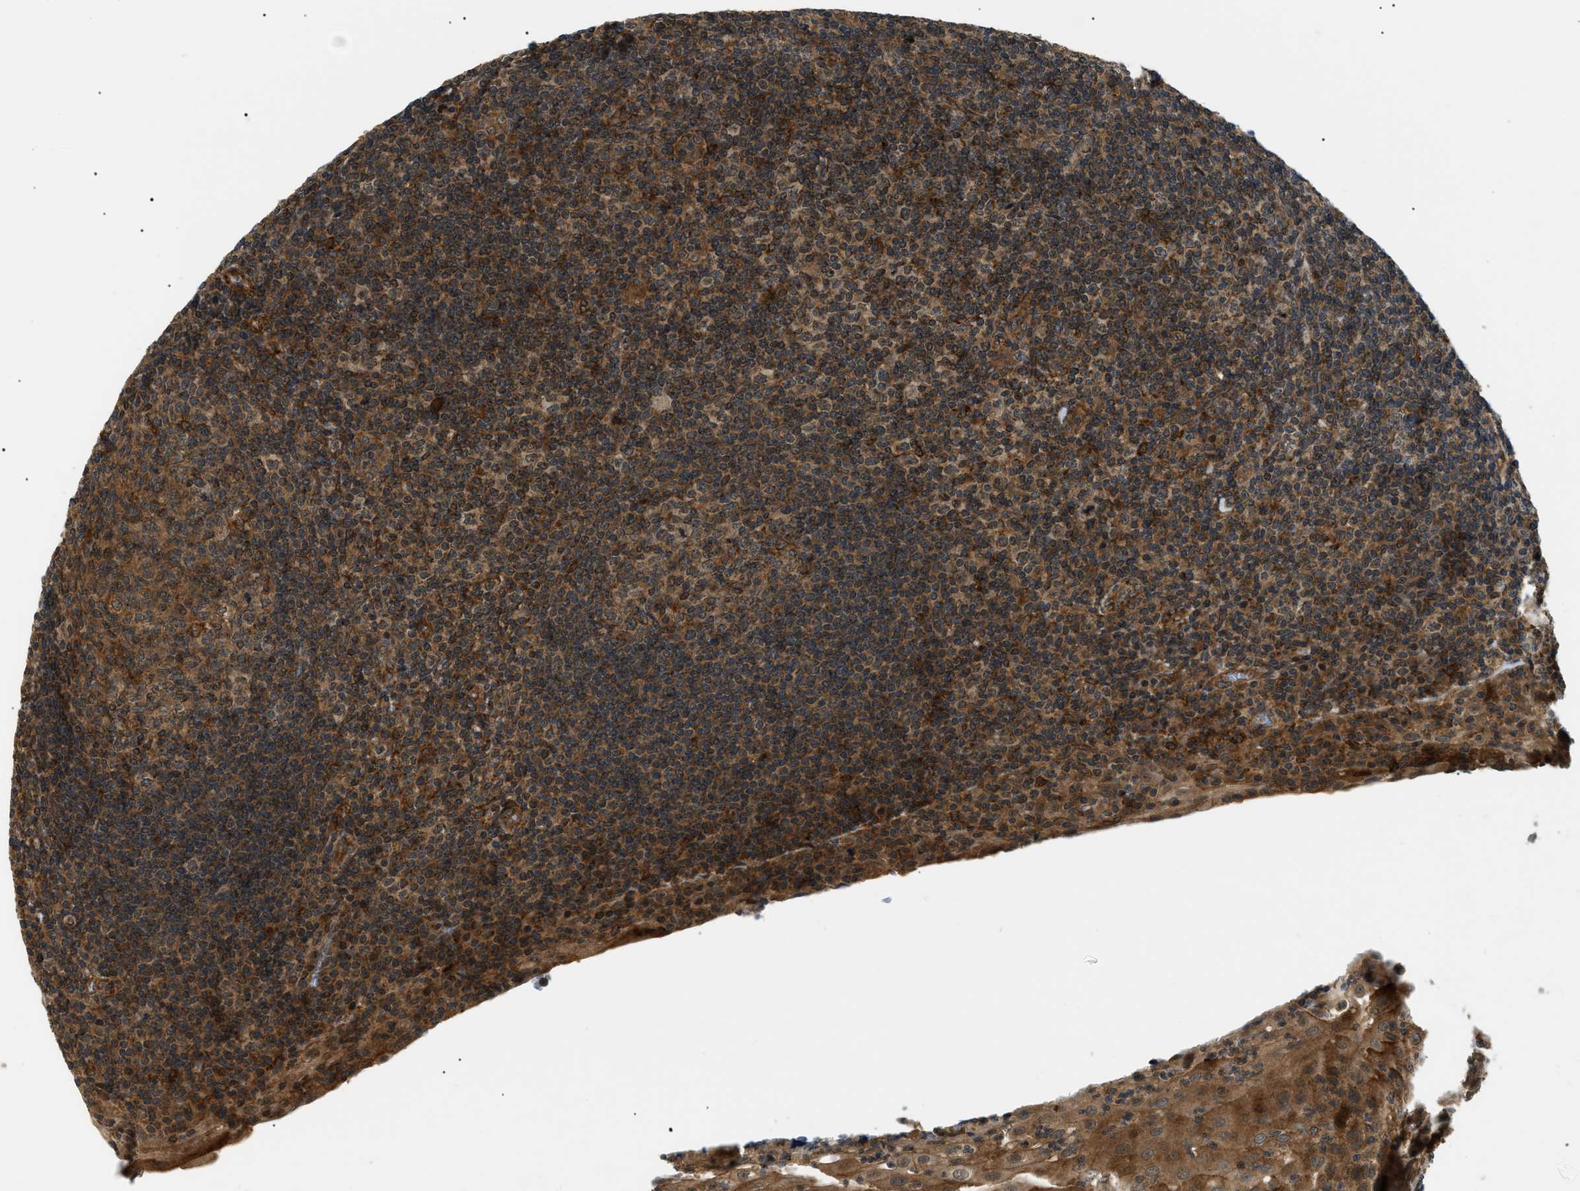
{"staining": {"intensity": "moderate", "quantity": ">75%", "location": "cytoplasmic/membranous"}, "tissue": "tonsil", "cell_type": "Germinal center cells", "image_type": "normal", "snomed": [{"axis": "morphology", "description": "Normal tissue, NOS"}, {"axis": "topography", "description": "Tonsil"}], "caption": "Immunohistochemical staining of benign tonsil exhibits >75% levels of moderate cytoplasmic/membranous protein positivity in about >75% of germinal center cells. (brown staining indicates protein expression, while blue staining denotes nuclei).", "gene": "ATP6AP1", "patient": {"sex": "male", "age": 37}}